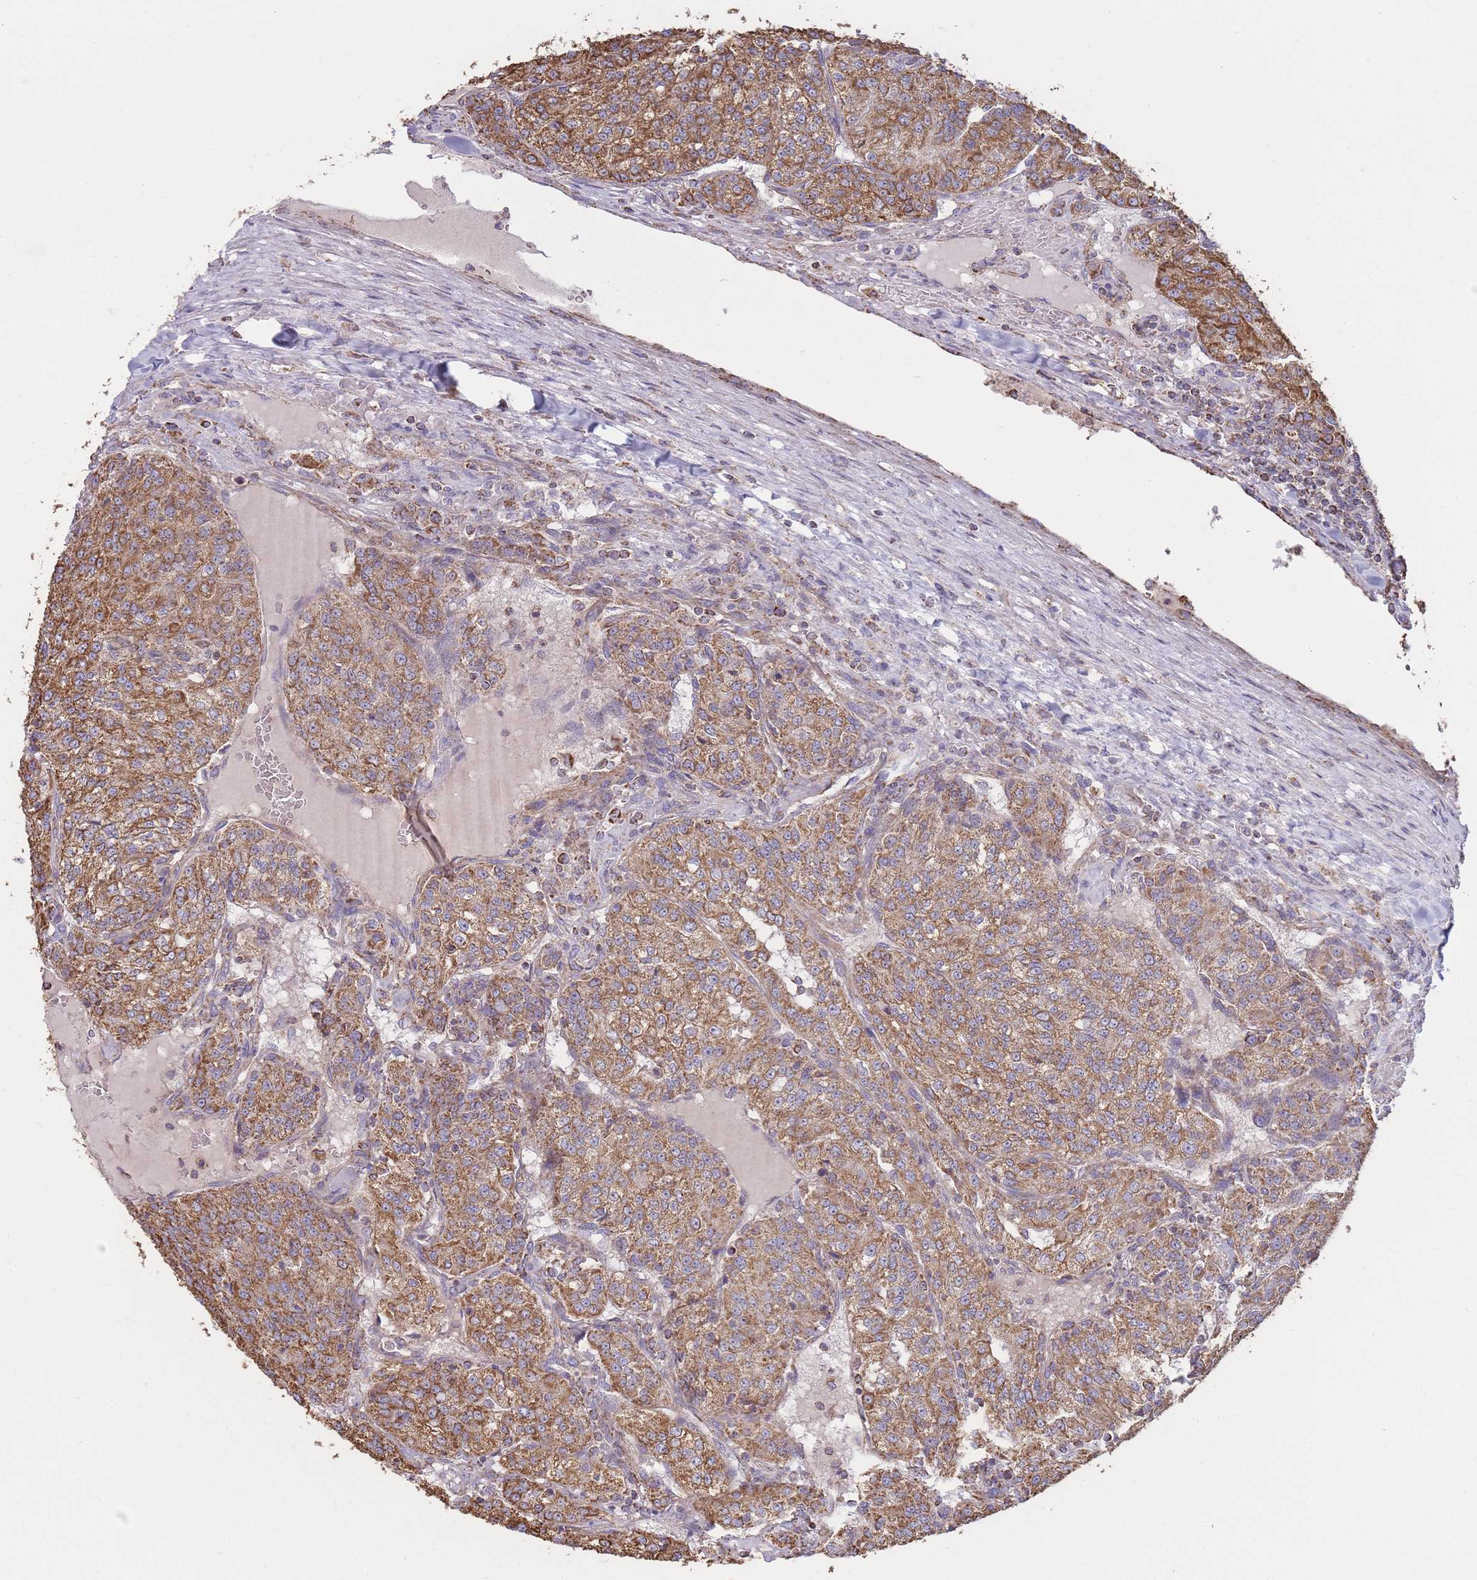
{"staining": {"intensity": "strong", "quantity": ">75%", "location": "cytoplasmic/membranous"}, "tissue": "renal cancer", "cell_type": "Tumor cells", "image_type": "cancer", "snomed": [{"axis": "morphology", "description": "Adenocarcinoma, NOS"}, {"axis": "topography", "description": "Kidney"}], "caption": "Renal adenocarcinoma was stained to show a protein in brown. There is high levels of strong cytoplasmic/membranous expression in about >75% of tumor cells.", "gene": "KIF16B", "patient": {"sex": "female", "age": 63}}